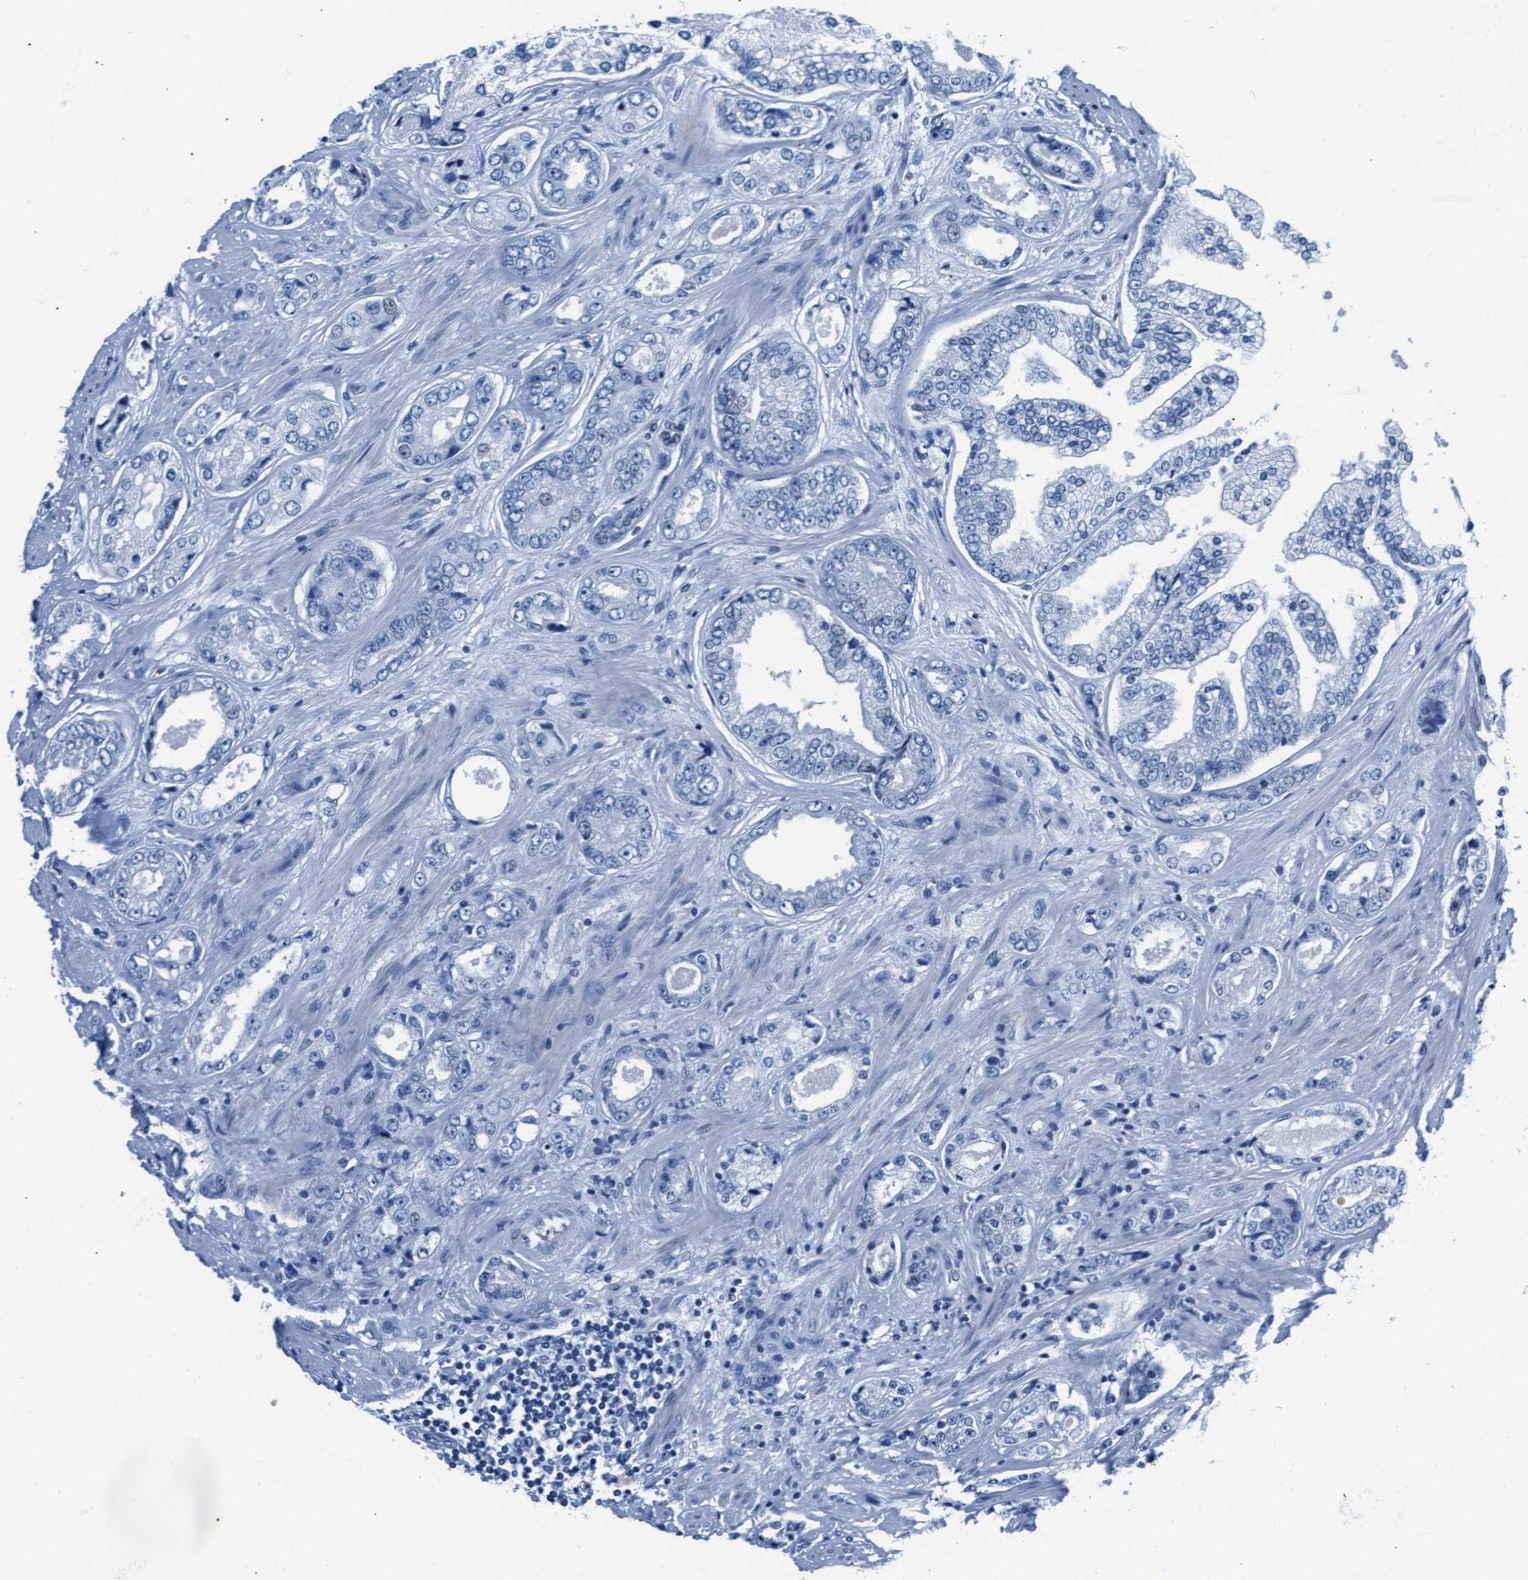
{"staining": {"intensity": "negative", "quantity": "none", "location": "none"}, "tissue": "prostate cancer", "cell_type": "Tumor cells", "image_type": "cancer", "snomed": [{"axis": "morphology", "description": "Adenocarcinoma, High grade"}, {"axis": "topography", "description": "Prostate"}], "caption": "This micrograph is of prostate cancer stained with immunohistochemistry (IHC) to label a protein in brown with the nuclei are counter-stained blue. There is no positivity in tumor cells.", "gene": "MMP8", "patient": {"sex": "male", "age": 61}}